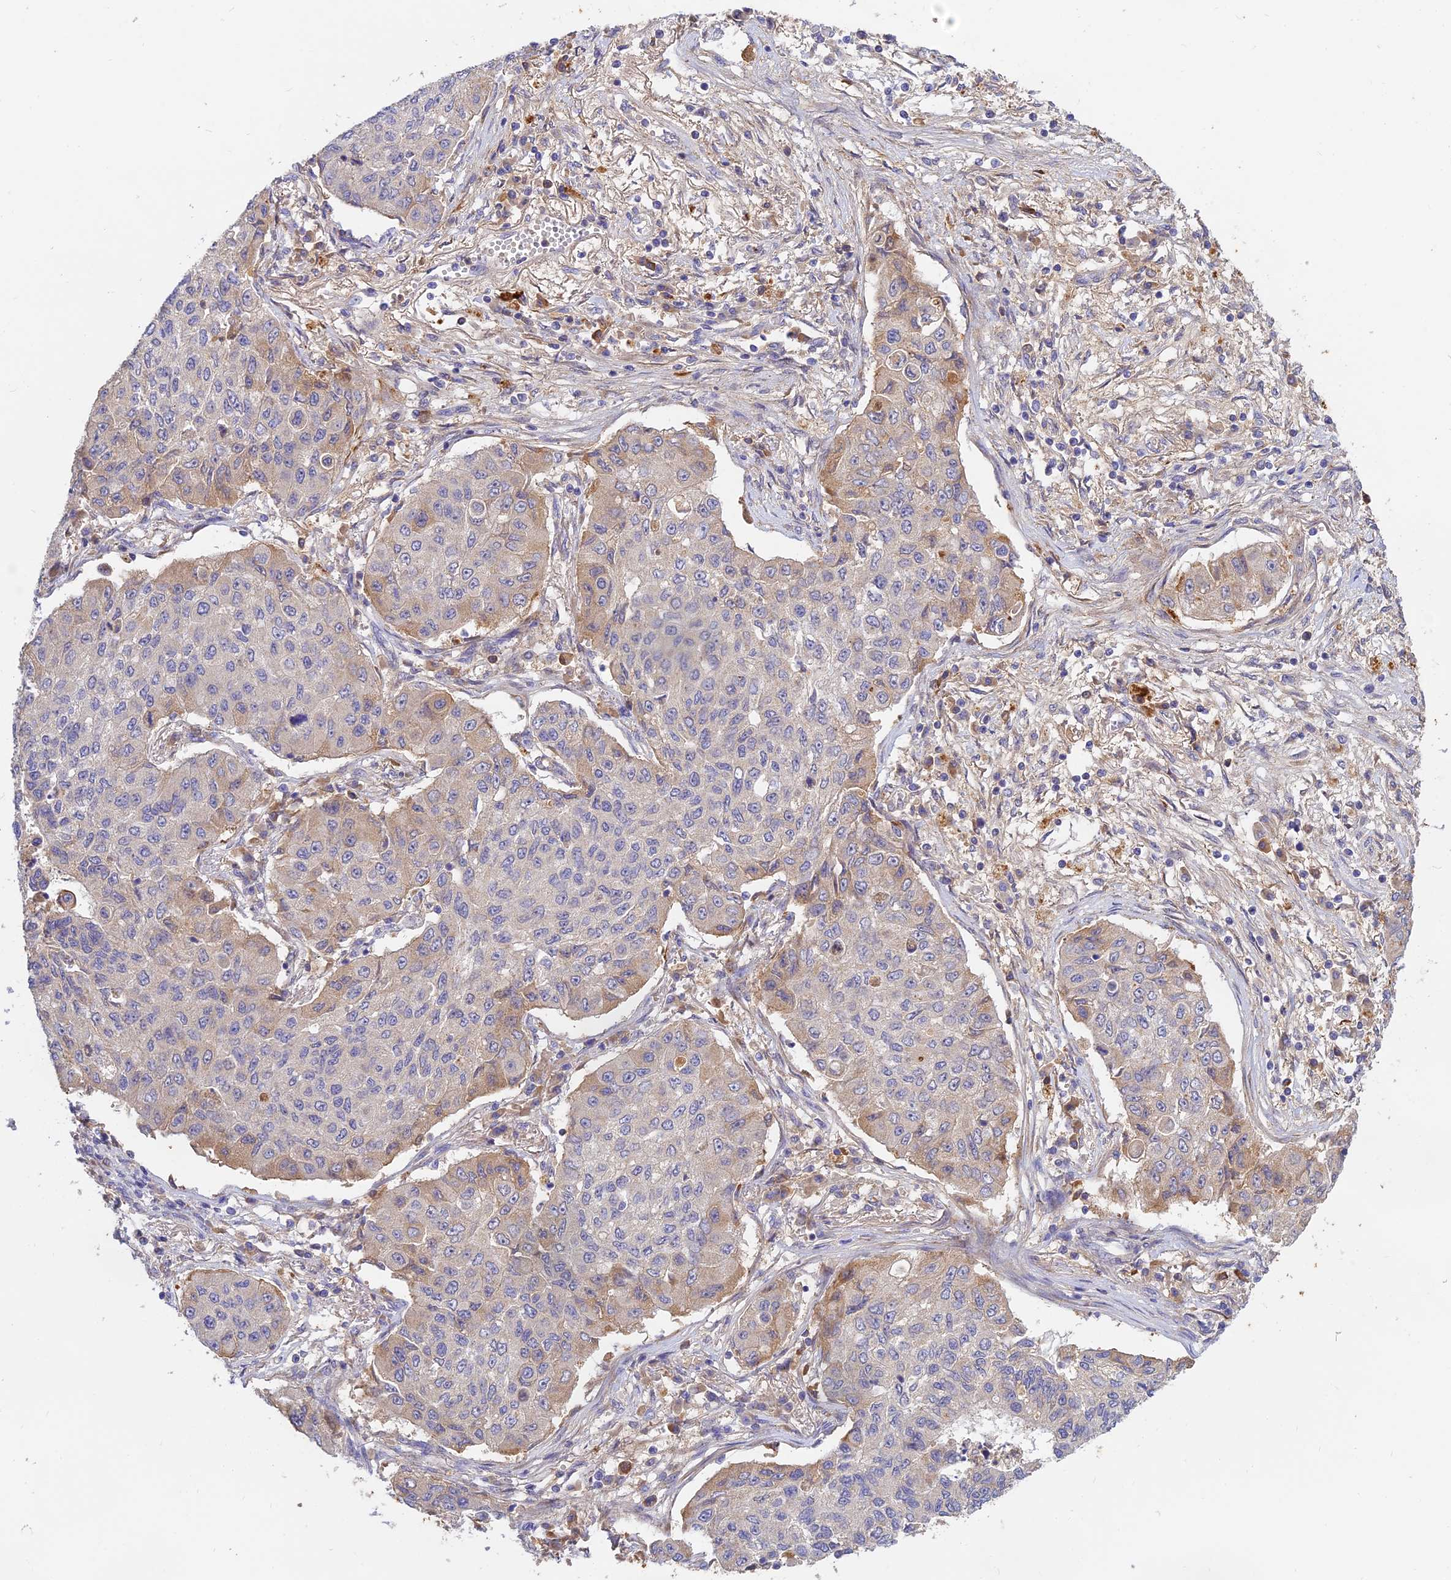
{"staining": {"intensity": "weak", "quantity": "<25%", "location": "cytoplasmic/membranous"}, "tissue": "lung cancer", "cell_type": "Tumor cells", "image_type": "cancer", "snomed": [{"axis": "morphology", "description": "Squamous cell carcinoma, NOS"}, {"axis": "topography", "description": "Lung"}], "caption": "This is a image of IHC staining of squamous cell carcinoma (lung), which shows no staining in tumor cells. (DAB immunohistochemistry (IHC), high magnification).", "gene": "ACSM5", "patient": {"sex": "male", "age": 74}}